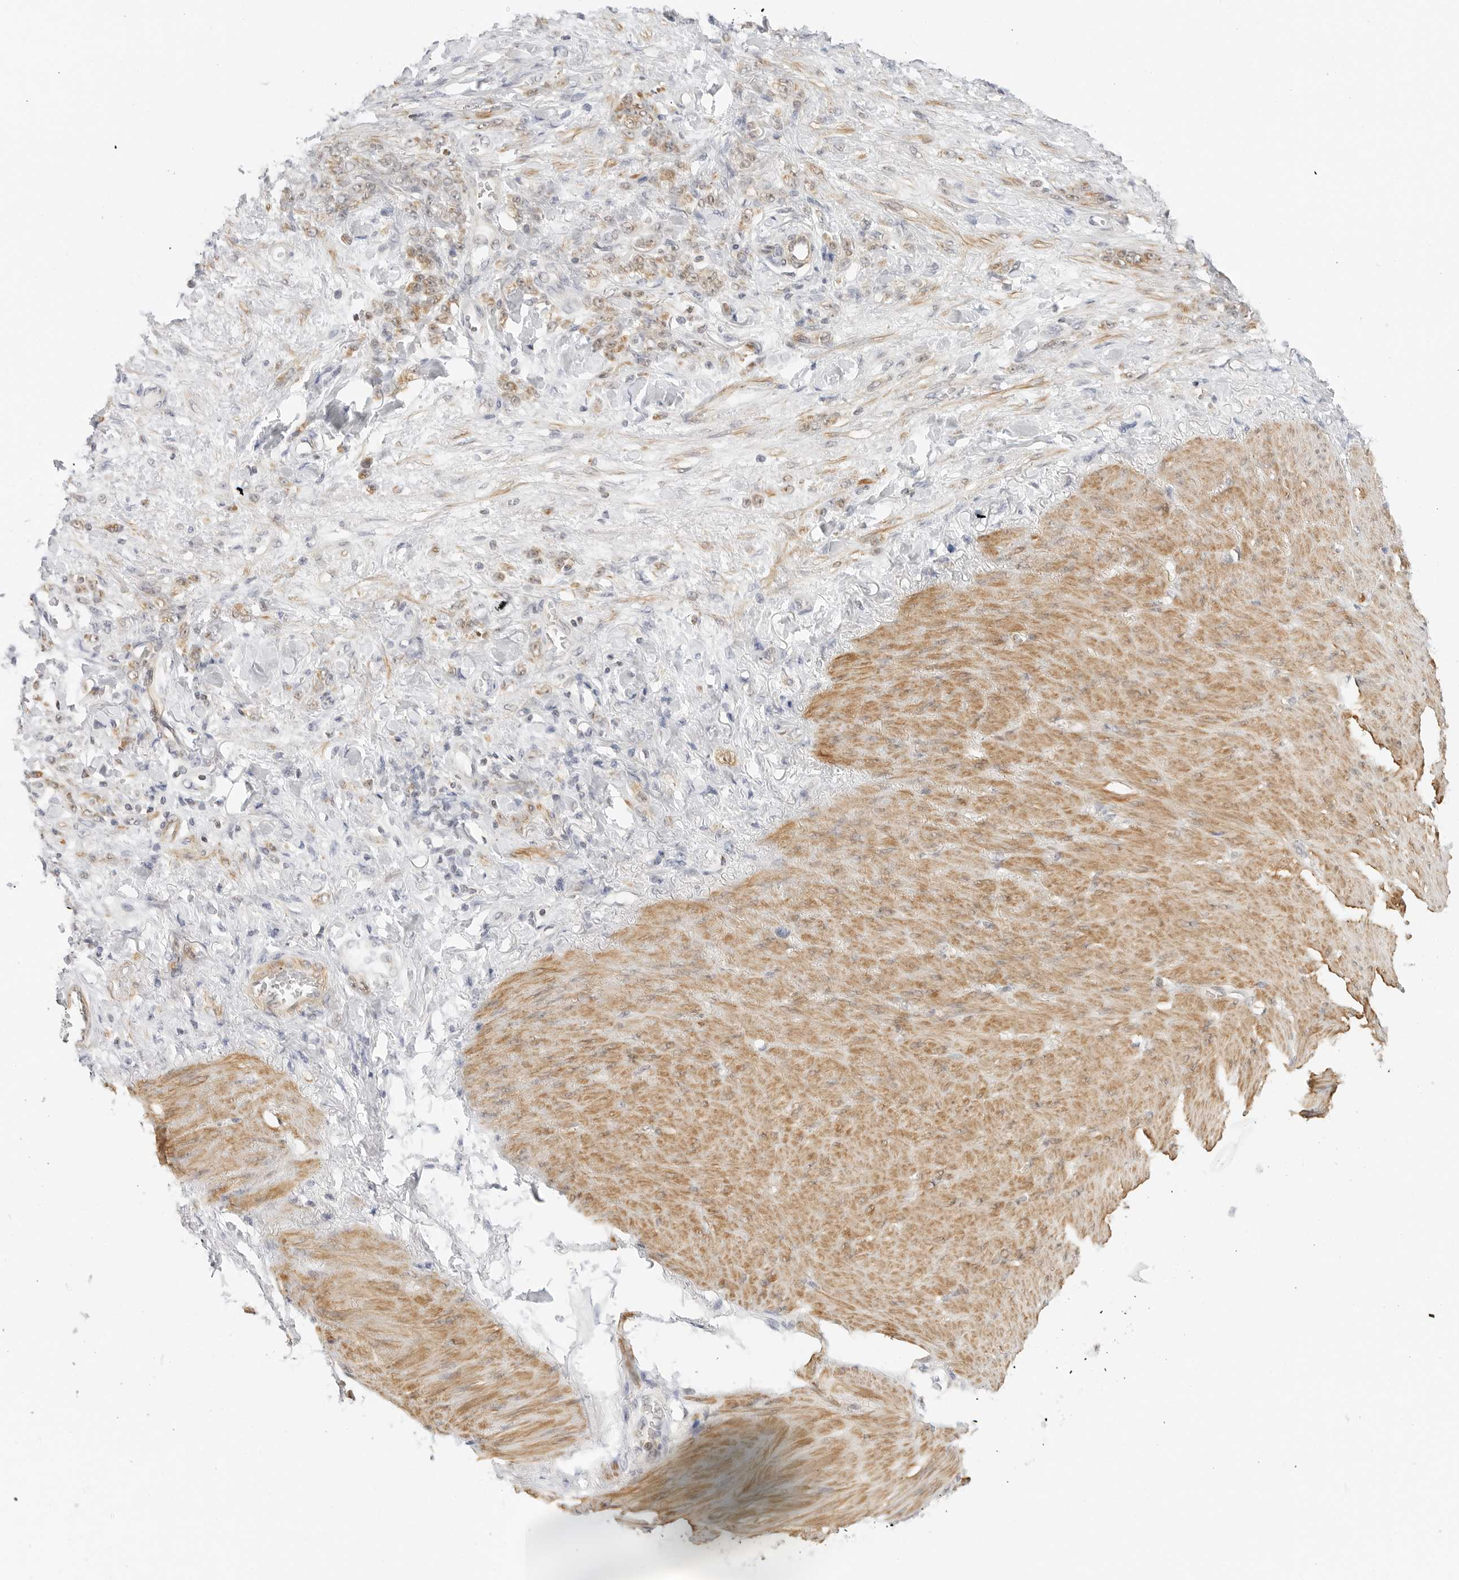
{"staining": {"intensity": "moderate", "quantity": "25%-75%", "location": "cytoplasmic/membranous,nuclear"}, "tissue": "stomach cancer", "cell_type": "Tumor cells", "image_type": "cancer", "snomed": [{"axis": "morphology", "description": "Normal tissue, NOS"}, {"axis": "morphology", "description": "Adenocarcinoma, NOS"}, {"axis": "topography", "description": "Stomach"}], "caption": "Immunohistochemistry of human stomach adenocarcinoma reveals medium levels of moderate cytoplasmic/membranous and nuclear expression in approximately 25%-75% of tumor cells.", "gene": "GORAB", "patient": {"sex": "male", "age": 82}}